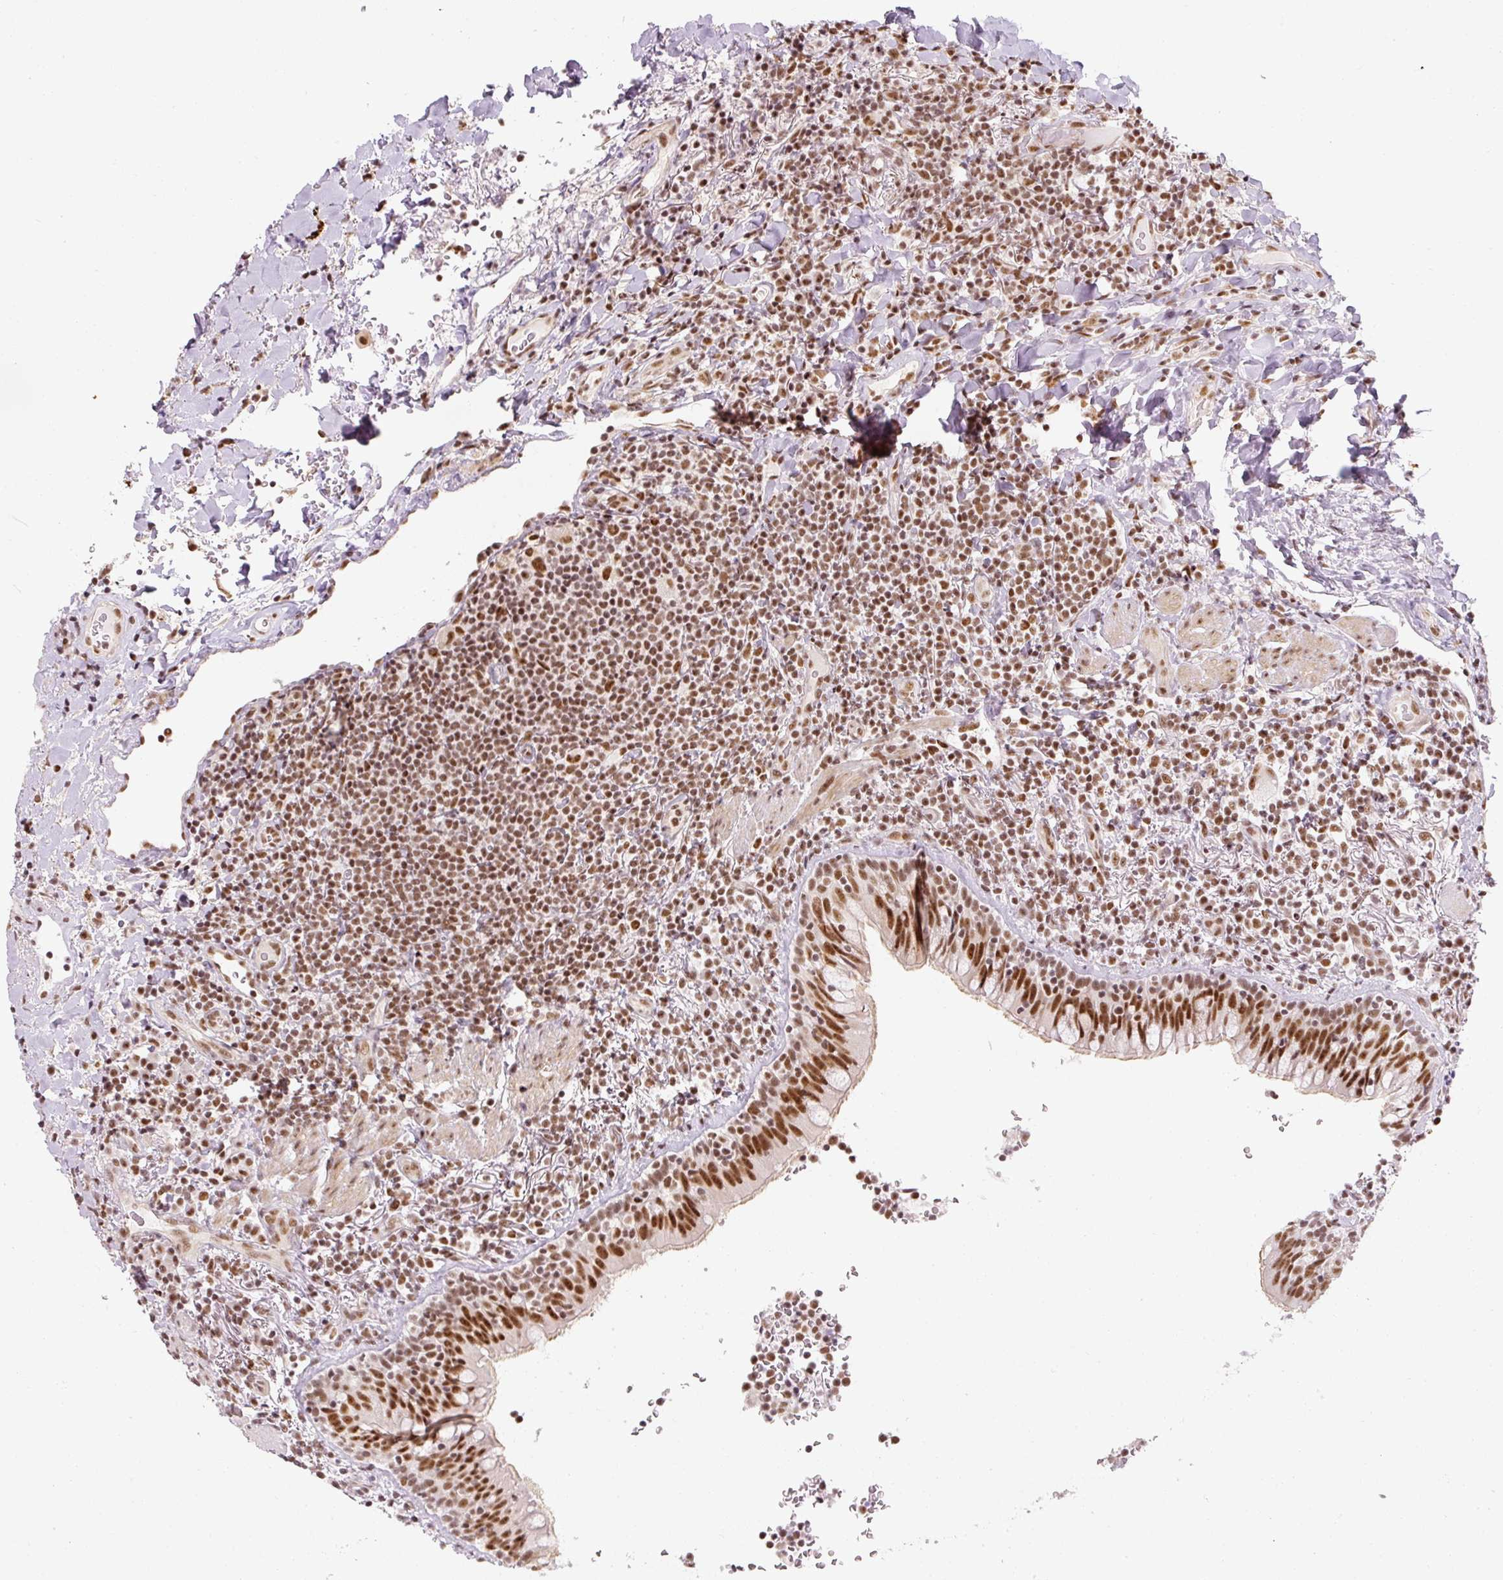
{"staining": {"intensity": "moderate", "quantity": ">75%", "location": "nuclear"}, "tissue": "lymphoma", "cell_type": "Tumor cells", "image_type": "cancer", "snomed": [{"axis": "morphology", "description": "Malignant lymphoma, non-Hodgkin's type, Low grade"}, {"axis": "topography", "description": "Lung"}], "caption": "Lymphoma stained with a protein marker displays moderate staining in tumor cells.", "gene": "U2AF2", "patient": {"sex": "female", "age": 71}}